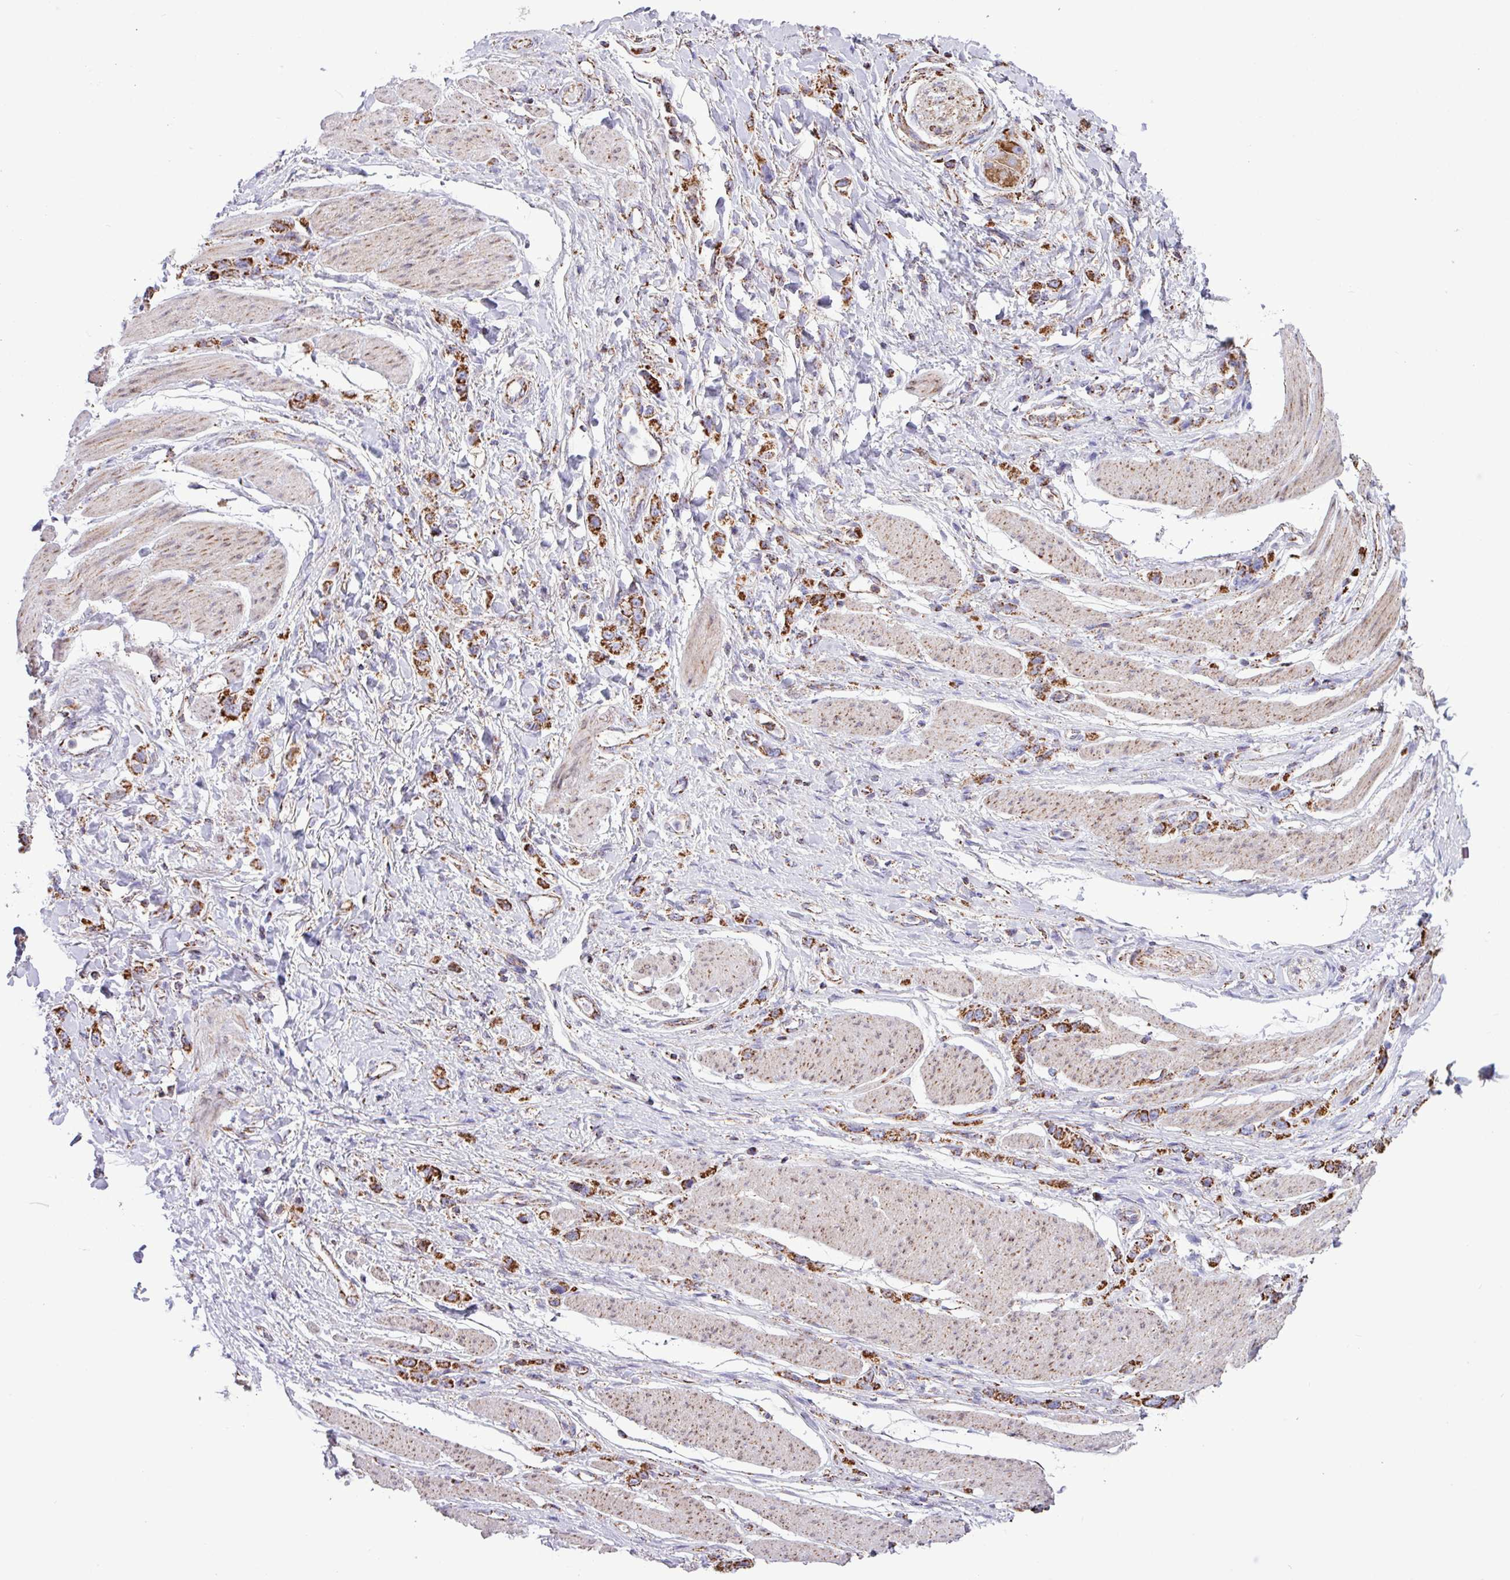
{"staining": {"intensity": "strong", "quantity": ">75%", "location": "cytoplasmic/membranous"}, "tissue": "stomach cancer", "cell_type": "Tumor cells", "image_type": "cancer", "snomed": [{"axis": "morphology", "description": "Adenocarcinoma, NOS"}, {"axis": "topography", "description": "Stomach"}], "caption": "This image reveals IHC staining of human stomach cancer (adenocarcinoma), with high strong cytoplasmic/membranous expression in approximately >75% of tumor cells.", "gene": "RTL3", "patient": {"sex": "female", "age": 65}}